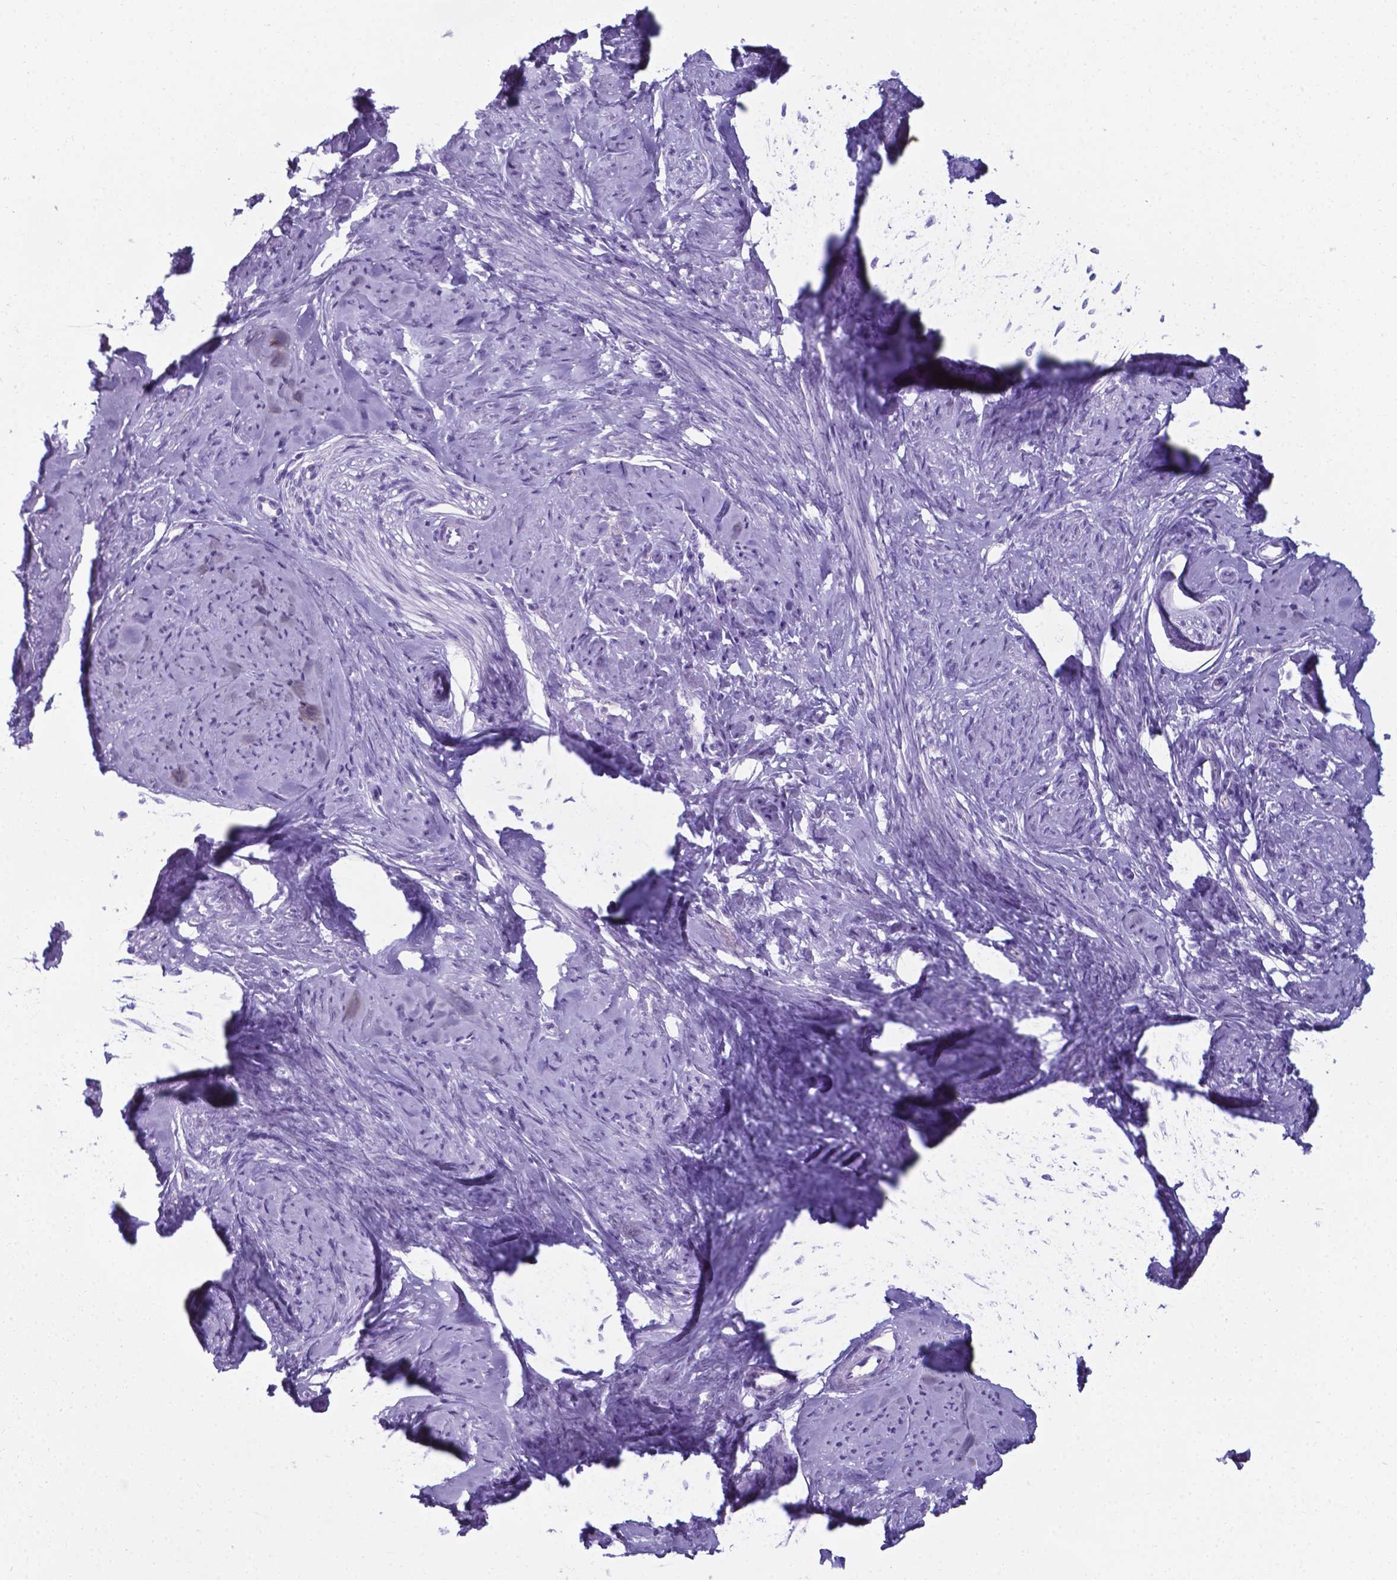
{"staining": {"intensity": "negative", "quantity": "none", "location": "none"}, "tissue": "smooth muscle", "cell_type": "Smooth muscle cells", "image_type": "normal", "snomed": [{"axis": "morphology", "description": "Normal tissue, NOS"}, {"axis": "topography", "description": "Smooth muscle"}], "caption": "DAB (3,3'-diaminobenzidine) immunohistochemical staining of normal human smooth muscle exhibits no significant staining in smooth muscle cells. (IHC, brightfield microscopy, high magnification).", "gene": "AP5B1", "patient": {"sex": "female", "age": 48}}